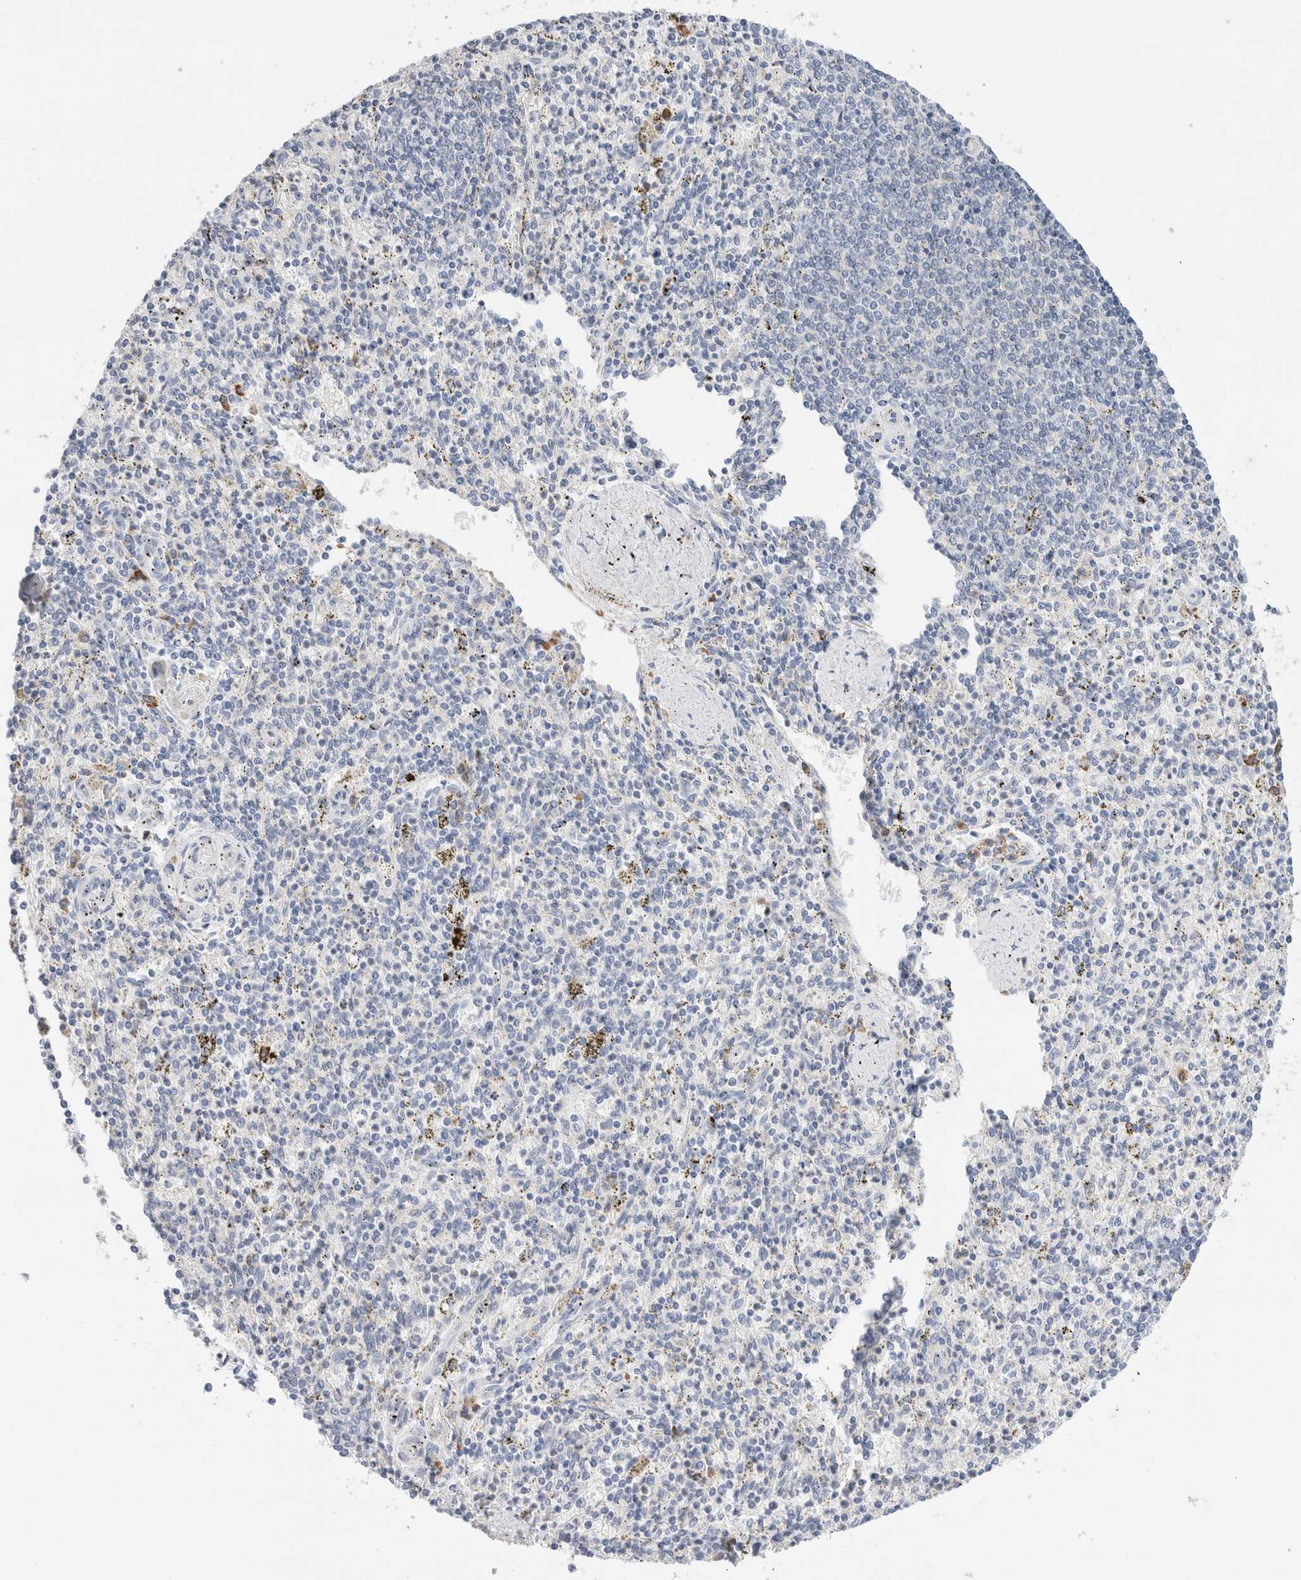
{"staining": {"intensity": "negative", "quantity": "none", "location": "none"}, "tissue": "spleen", "cell_type": "Cells in red pulp", "image_type": "normal", "snomed": [{"axis": "morphology", "description": "Normal tissue, NOS"}, {"axis": "topography", "description": "Spleen"}], "caption": "DAB (3,3'-diaminobenzidine) immunohistochemical staining of normal human spleen exhibits no significant staining in cells in red pulp. Nuclei are stained in blue.", "gene": "GADD45G", "patient": {"sex": "male", "age": 72}}